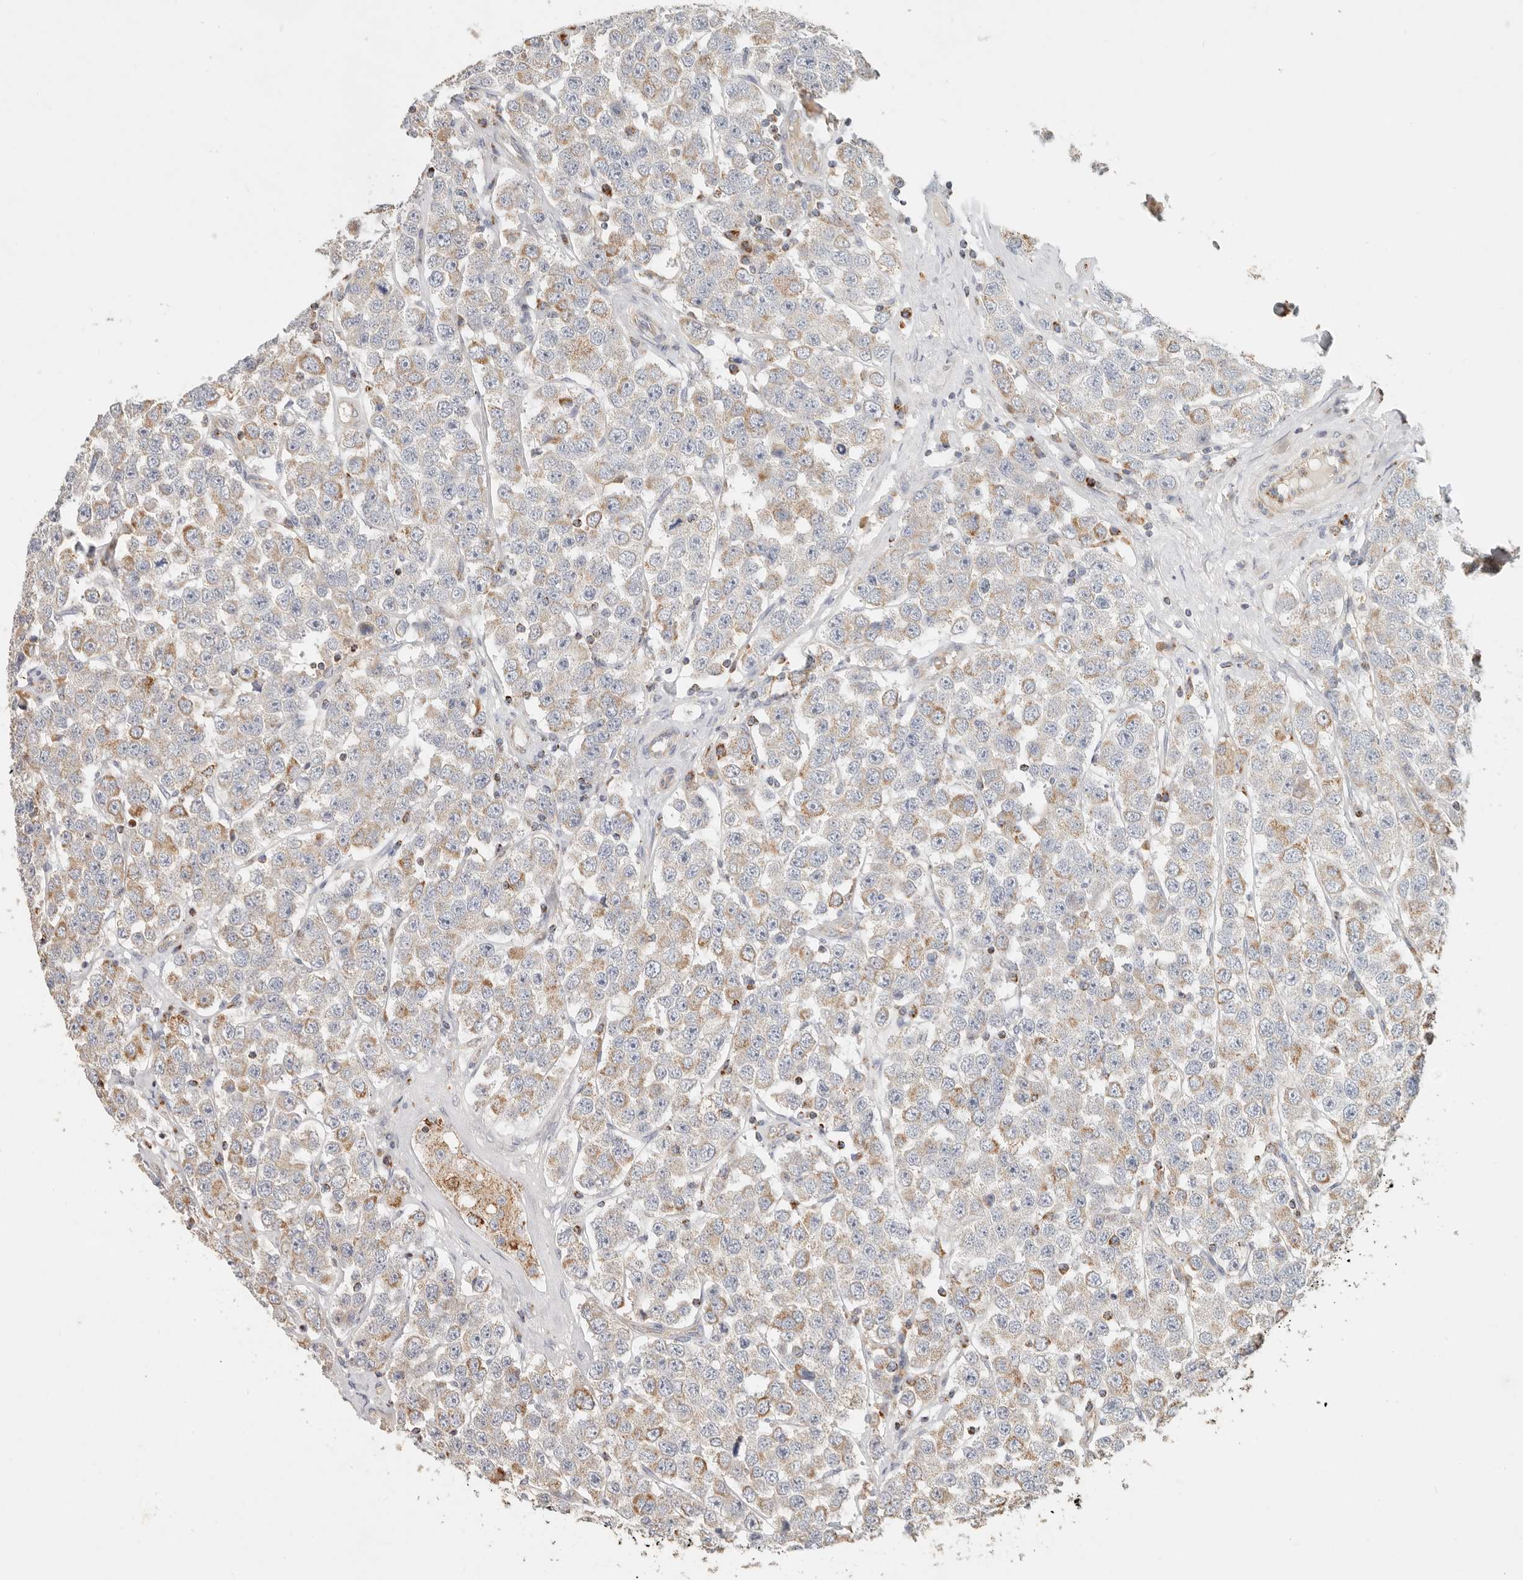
{"staining": {"intensity": "moderate", "quantity": "<25%", "location": "cytoplasmic/membranous"}, "tissue": "testis cancer", "cell_type": "Tumor cells", "image_type": "cancer", "snomed": [{"axis": "morphology", "description": "Seminoma, NOS"}, {"axis": "topography", "description": "Testis"}], "caption": "The histopathology image demonstrates staining of testis cancer (seminoma), revealing moderate cytoplasmic/membranous protein staining (brown color) within tumor cells. (brown staining indicates protein expression, while blue staining denotes nuclei).", "gene": "ARHGEF10L", "patient": {"sex": "male", "age": 28}}